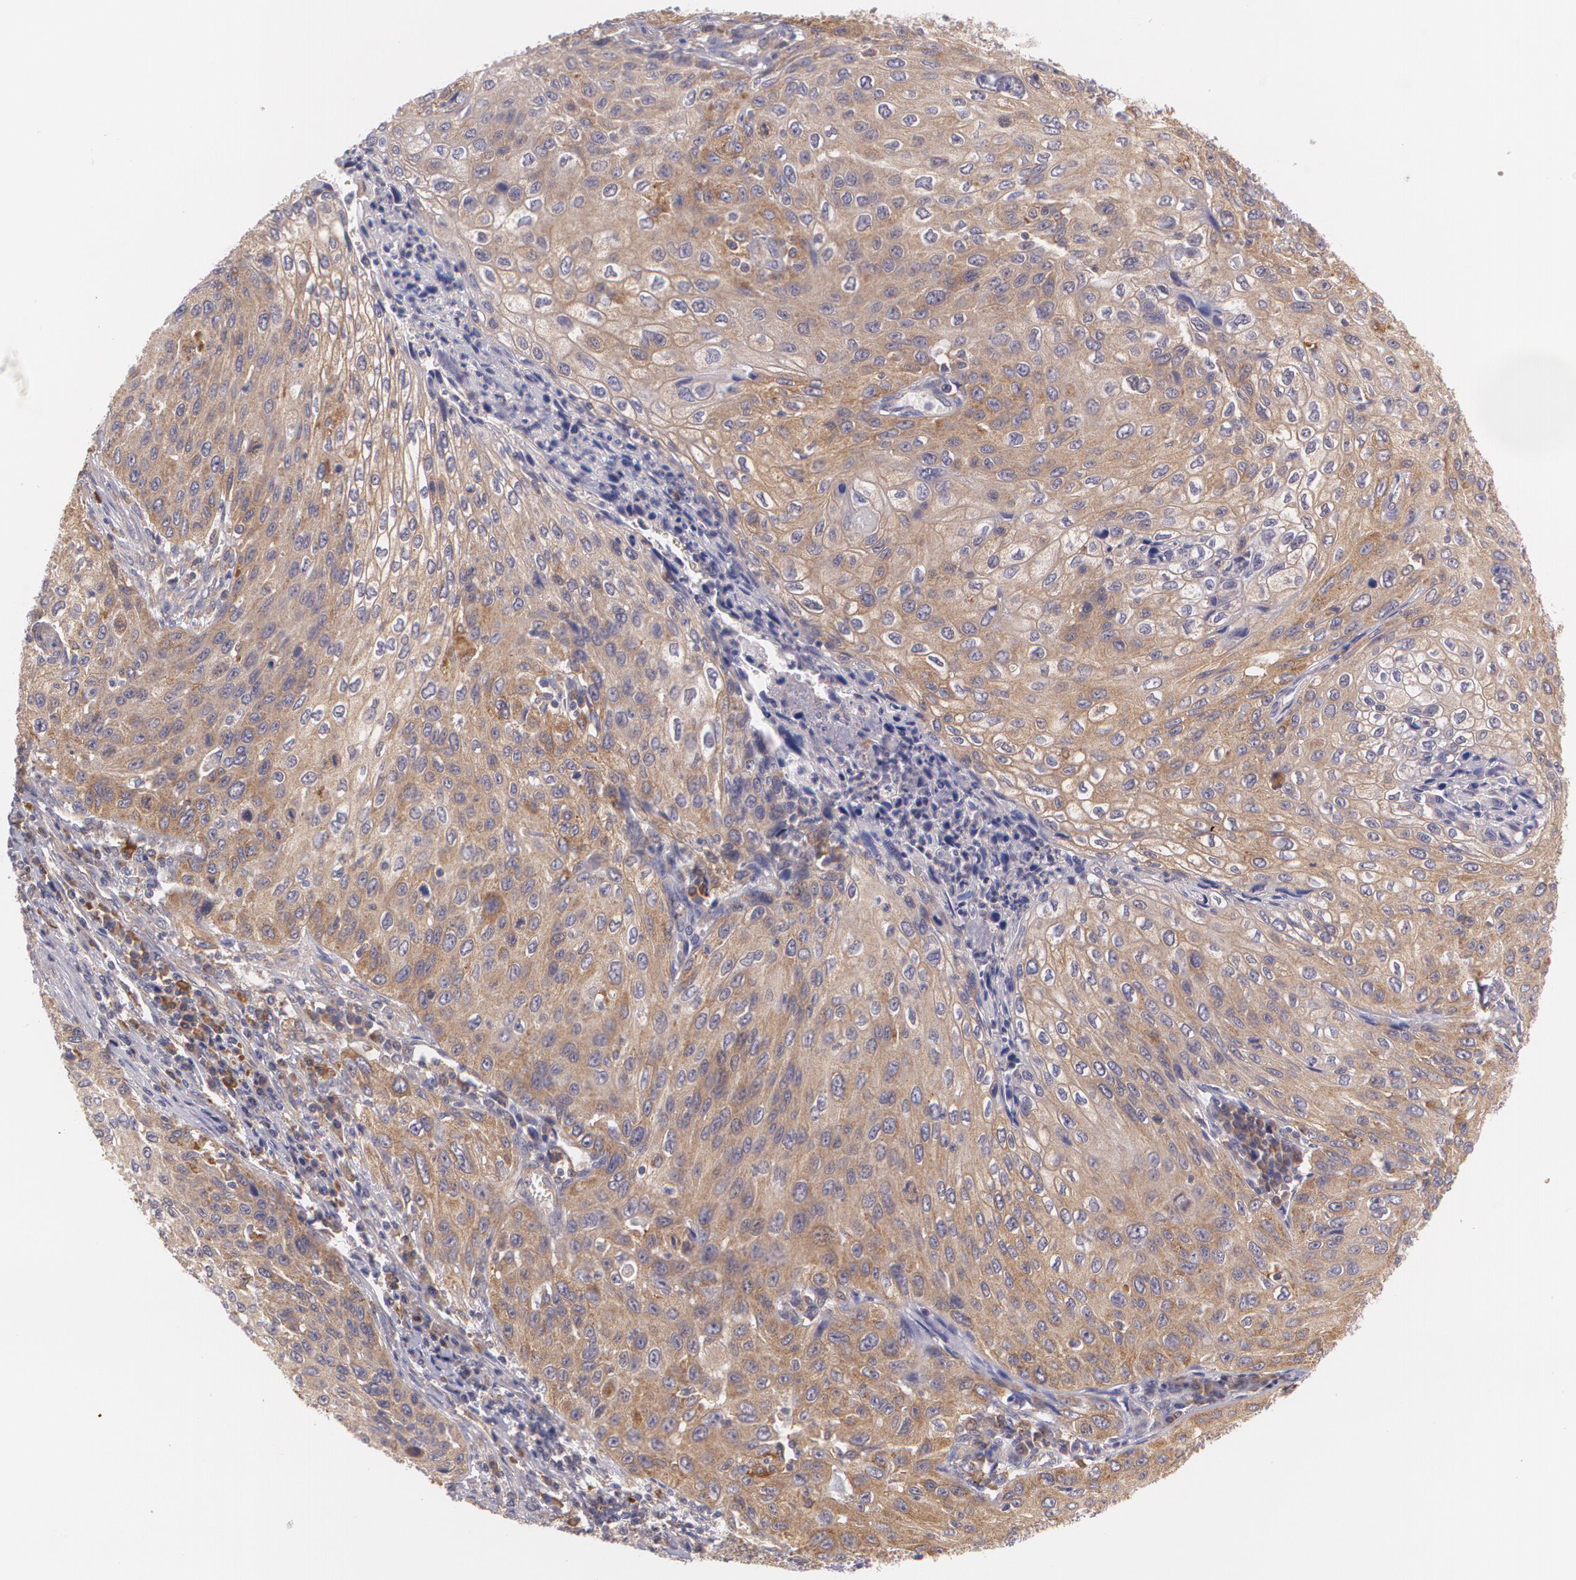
{"staining": {"intensity": "moderate", "quantity": ">75%", "location": "cytoplasmic/membranous"}, "tissue": "cervical cancer", "cell_type": "Tumor cells", "image_type": "cancer", "snomed": [{"axis": "morphology", "description": "Squamous cell carcinoma, NOS"}, {"axis": "topography", "description": "Cervix"}], "caption": "Immunohistochemistry of cervical cancer exhibits medium levels of moderate cytoplasmic/membranous expression in approximately >75% of tumor cells.", "gene": "CCL17", "patient": {"sex": "female", "age": 32}}